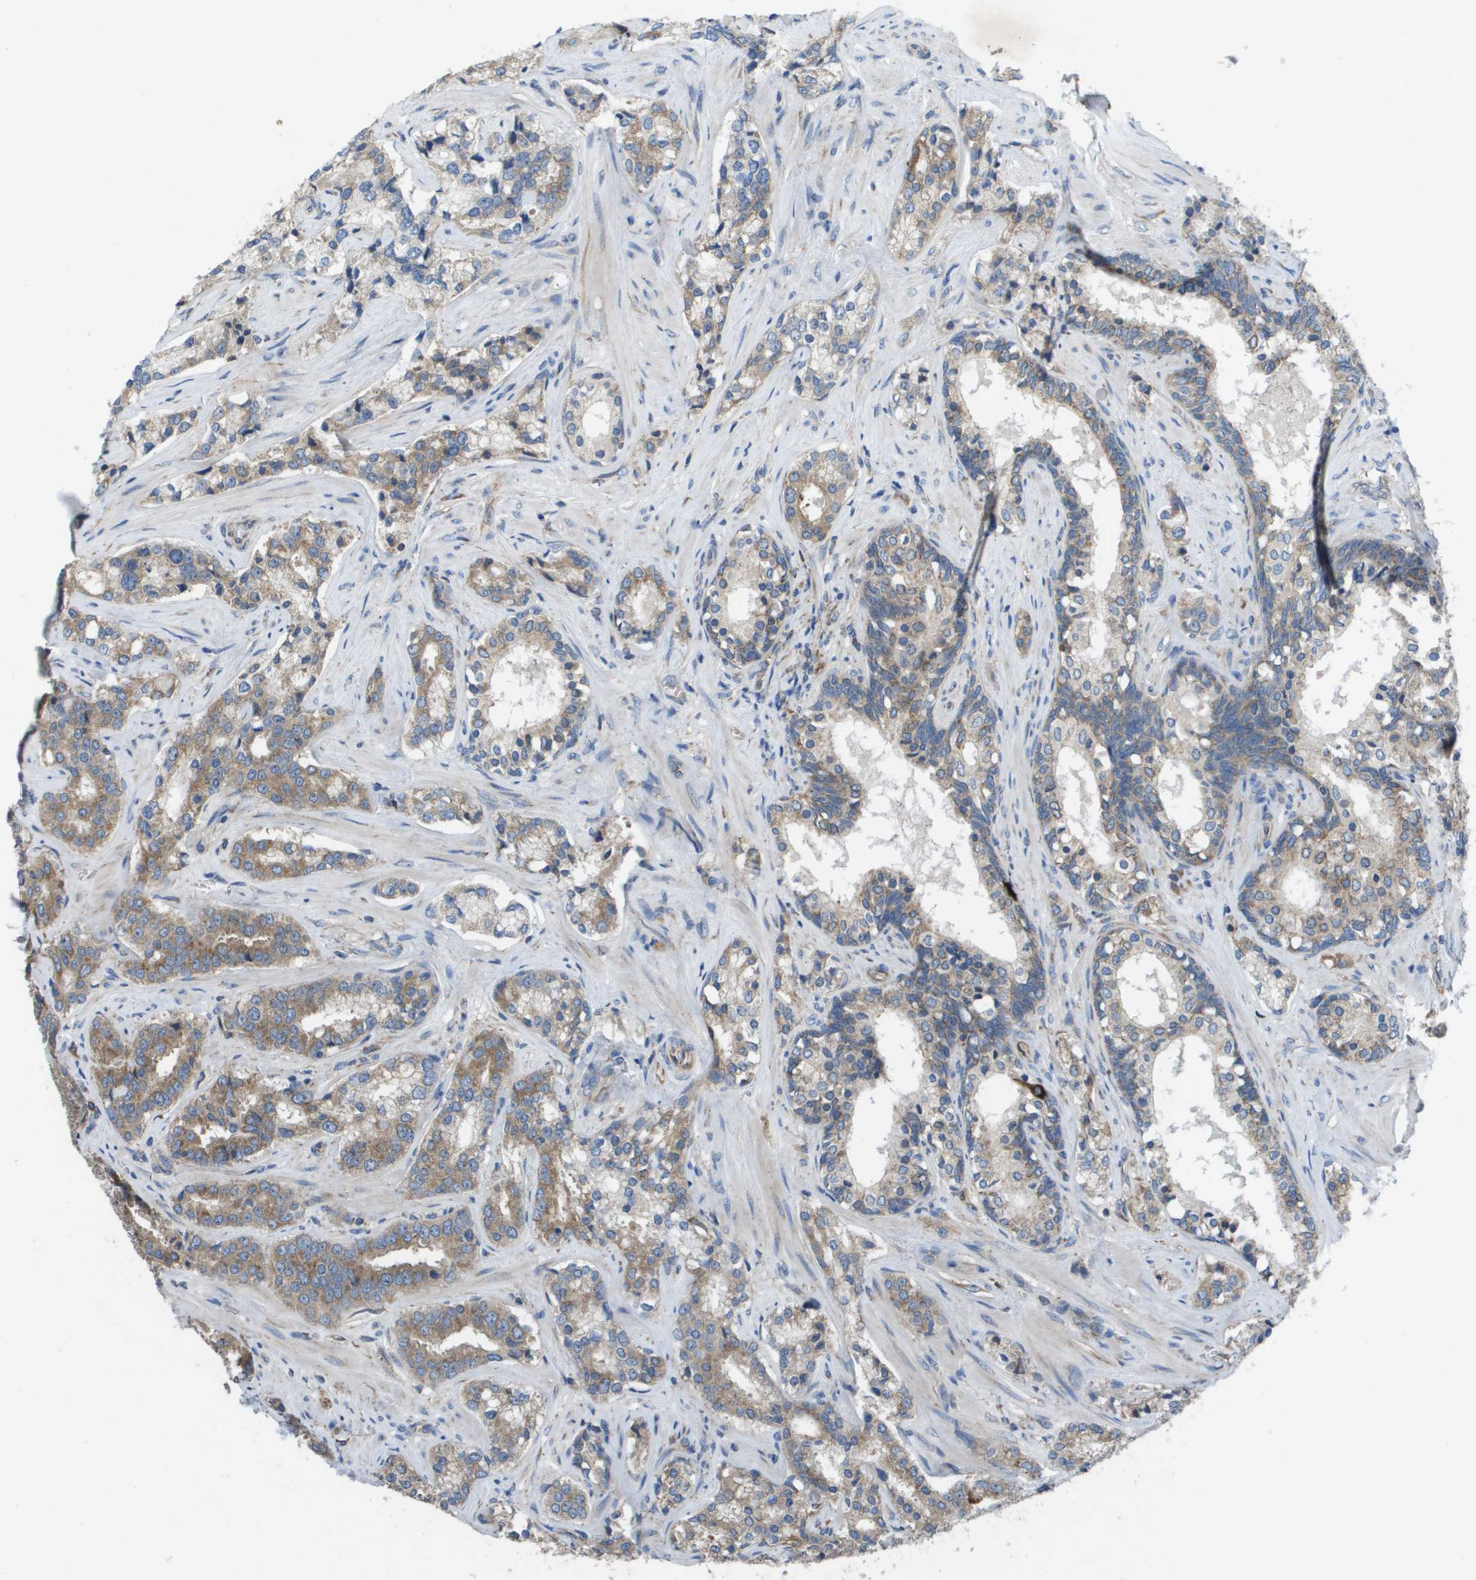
{"staining": {"intensity": "moderate", "quantity": ">75%", "location": "cytoplasmic/membranous"}, "tissue": "prostate cancer", "cell_type": "Tumor cells", "image_type": "cancer", "snomed": [{"axis": "morphology", "description": "Adenocarcinoma, High grade"}, {"axis": "topography", "description": "Prostate"}], "caption": "Immunohistochemical staining of prostate cancer demonstrates medium levels of moderate cytoplasmic/membranous staining in approximately >75% of tumor cells.", "gene": "CLCN2", "patient": {"sex": "male", "age": 60}}